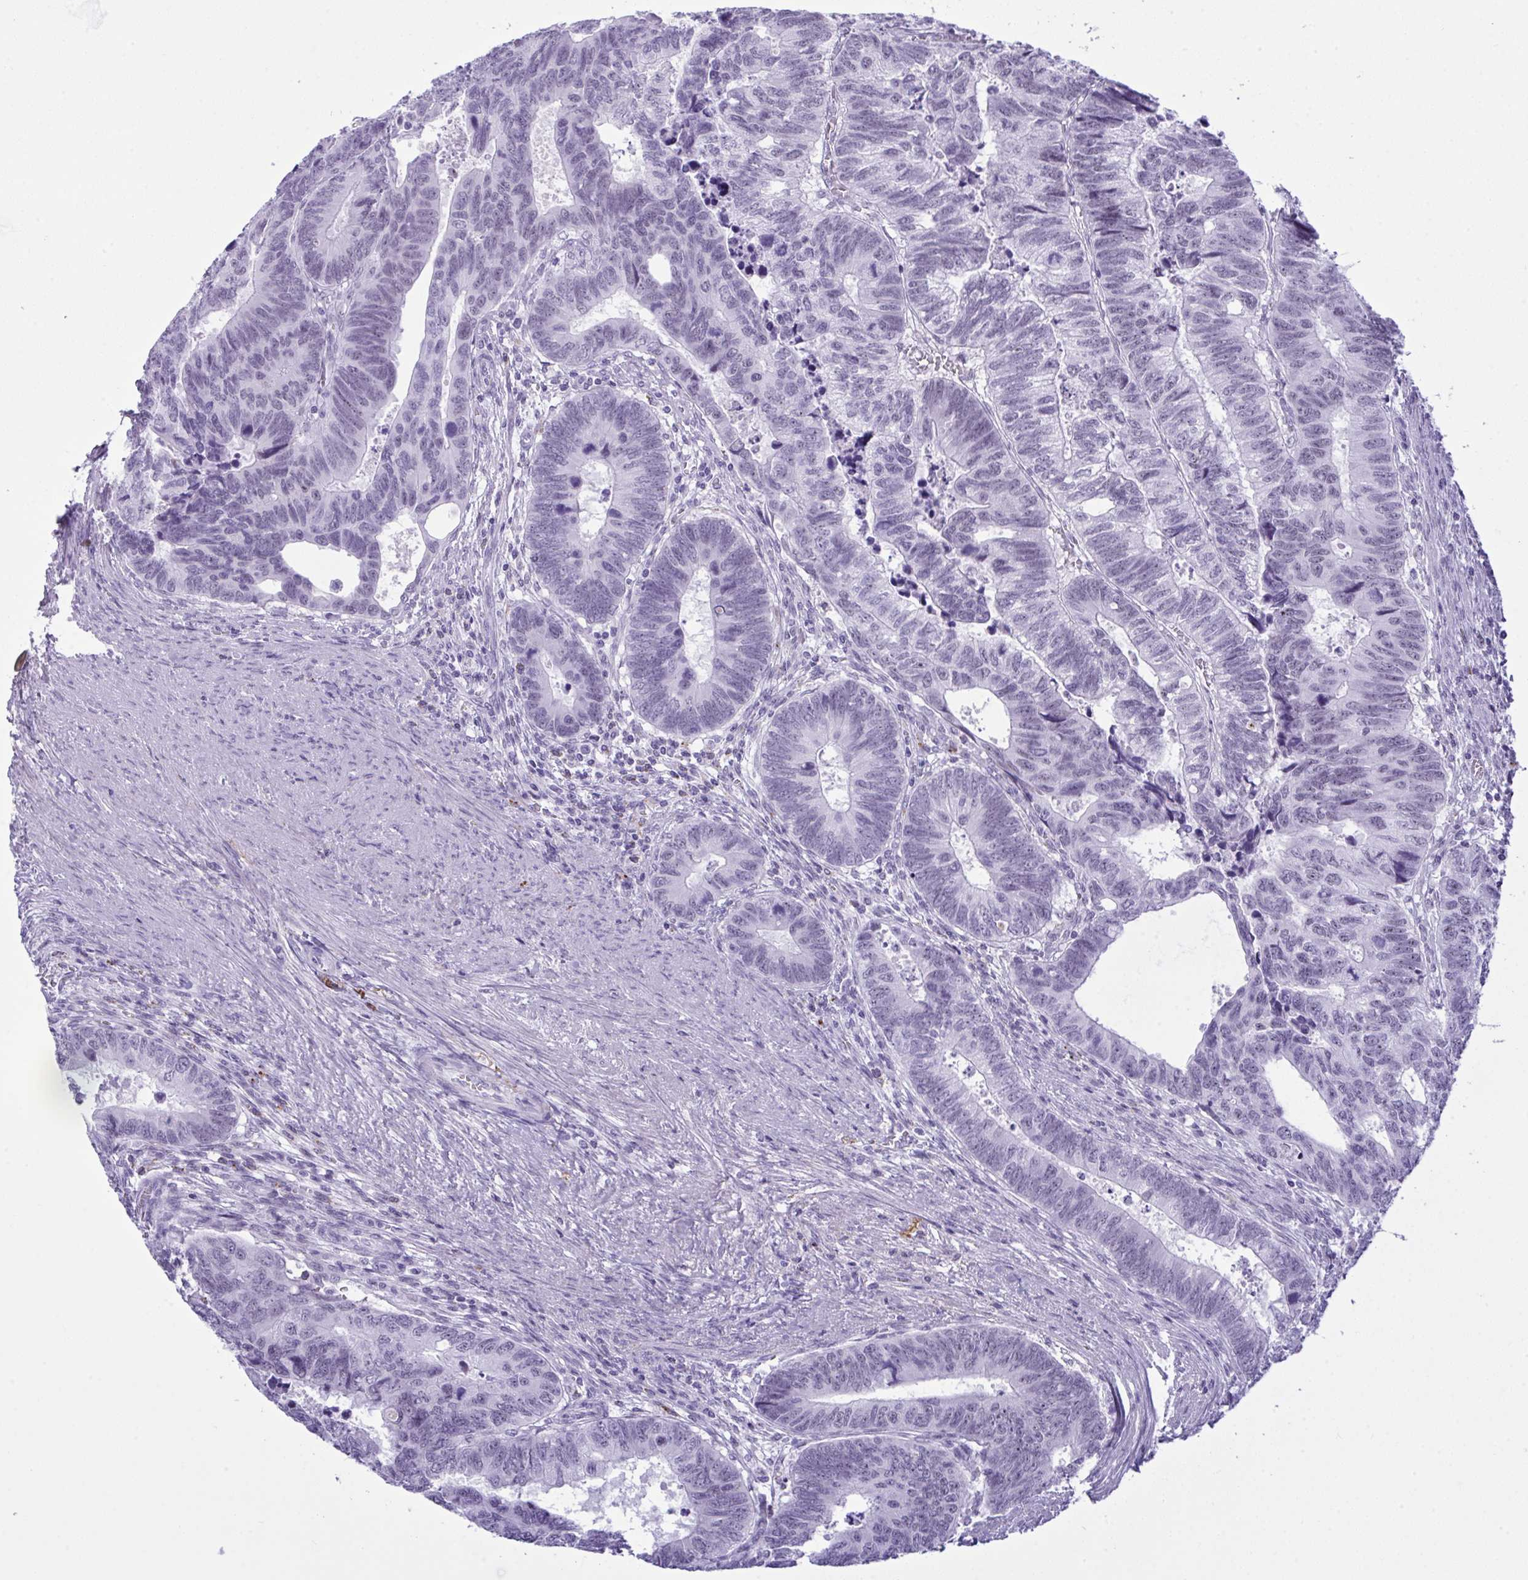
{"staining": {"intensity": "negative", "quantity": "none", "location": "none"}, "tissue": "colorectal cancer", "cell_type": "Tumor cells", "image_type": "cancer", "snomed": [{"axis": "morphology", "description": "Adenocarcinoma, NOS"}, {"axis": "topography", "description": "Colon"}], "caption": "High magnification brightfield microscopy of colorectal cancer (adenocarcinoma) stained with DAB (brown) and counterstained with hematoxylin (blue): tumor cells show no significant positivity. The staining was performed using DAB (3,3'-diaminobenzidine) to visualize the protein expression in brown, while the nuclei were stained in blue with hematoxylin (Magnification: 20x).", "gene": "ELN", "patient": {"sex": "male", "age": 62}}